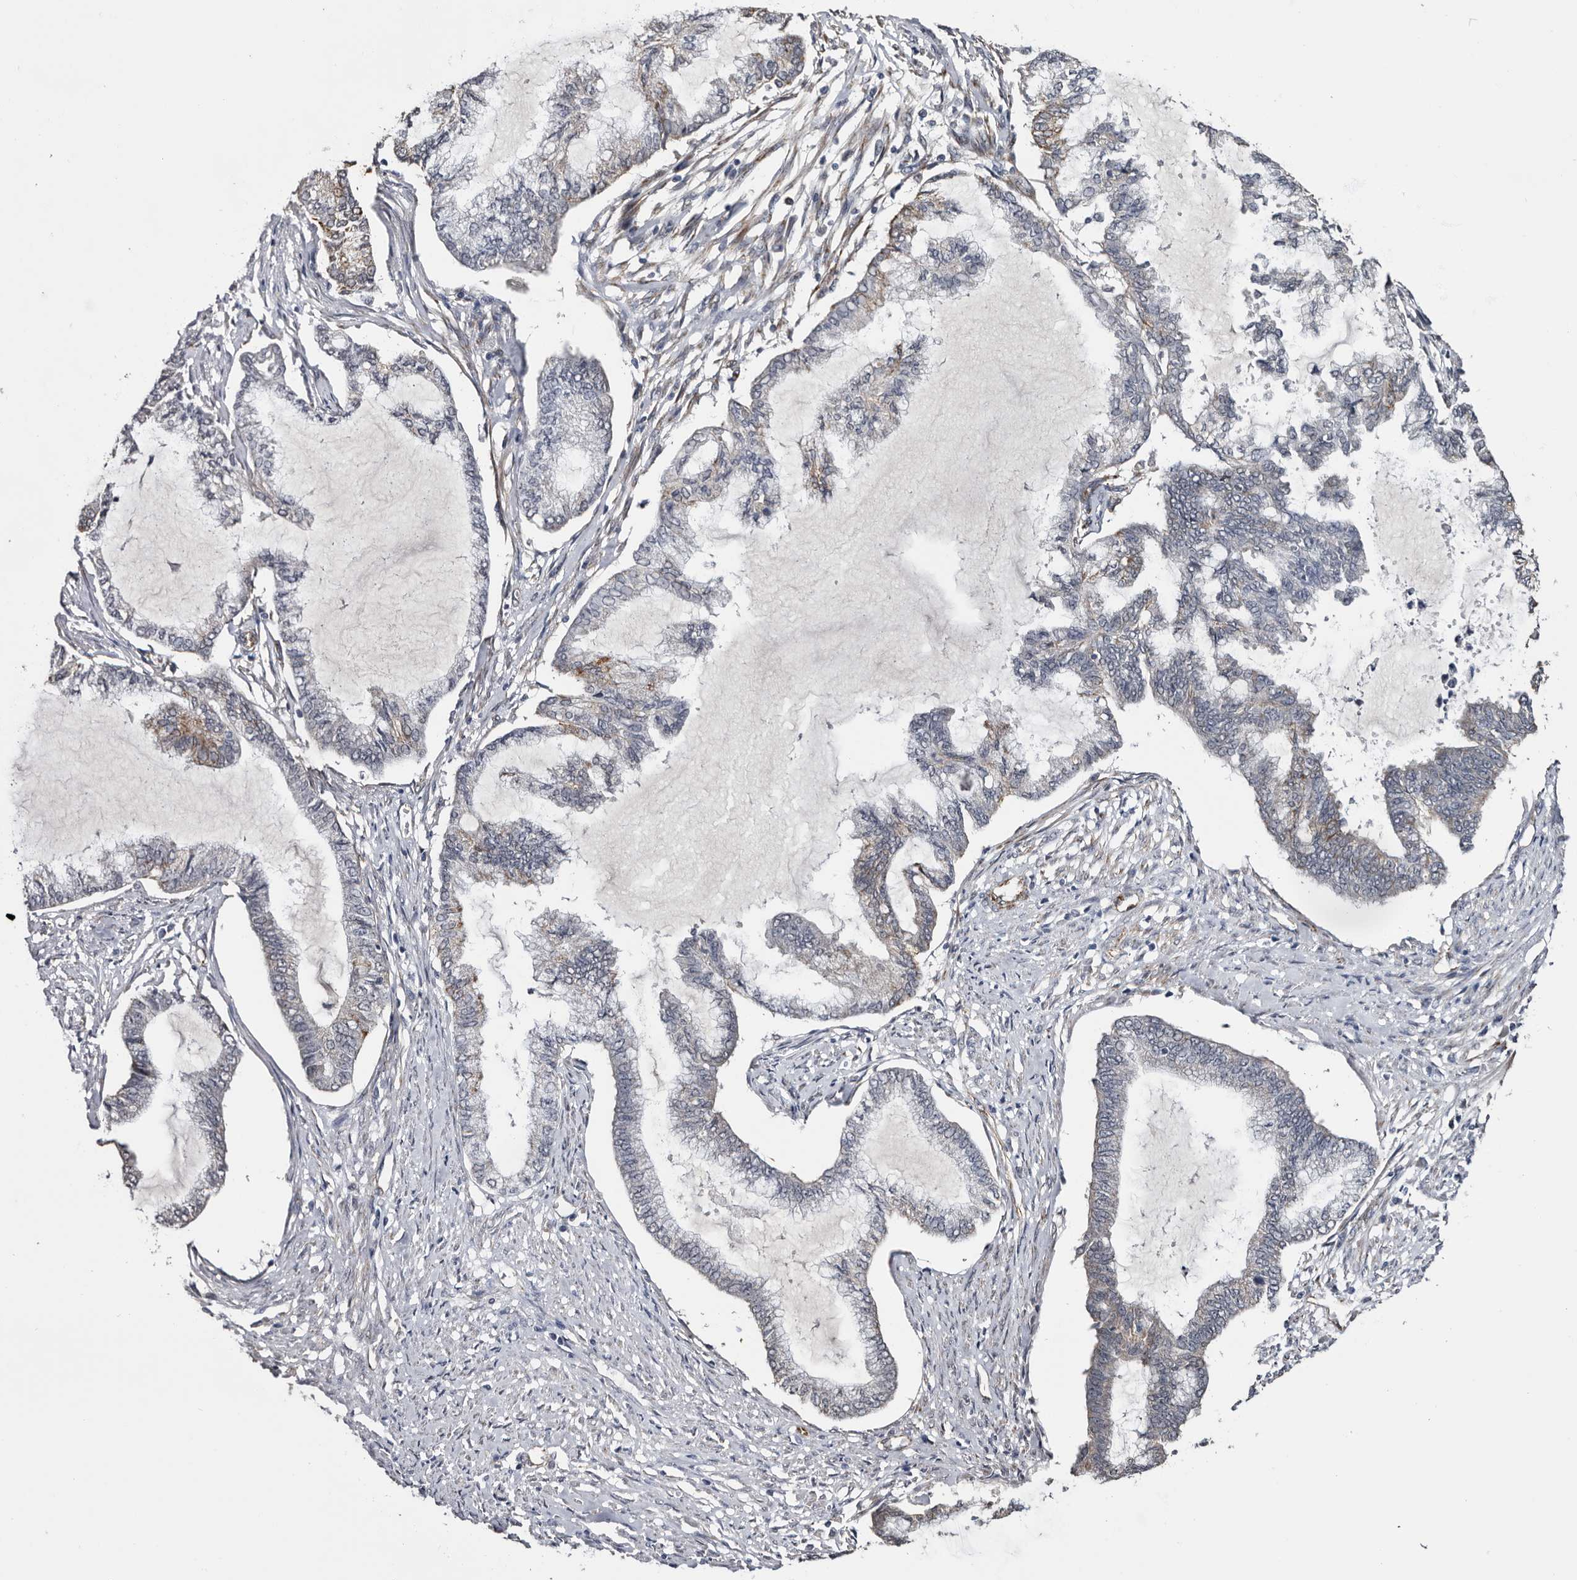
{"staining": {"intensity": "weak", "quantity": "<25%", "location": "cytoplasmic/membranous"}, "tissue": "endometrial cancer", "cell_type": "Tumor cells", "image_type": "cancer", "snomed": [{"axis": "morphology", "description": "Adenocarcinoma, NOS"}, {"axis": "topography", "description": "Endometrium"}], "caption": "A high-resolution micrograph shows immunohistochemistry (IHC) staining of endometrial adenocarcinoma, which reveals no significant positivity in tumor cells.", "gene": "ARMCX2", "patient": {"sex": "female", "age": 86}}